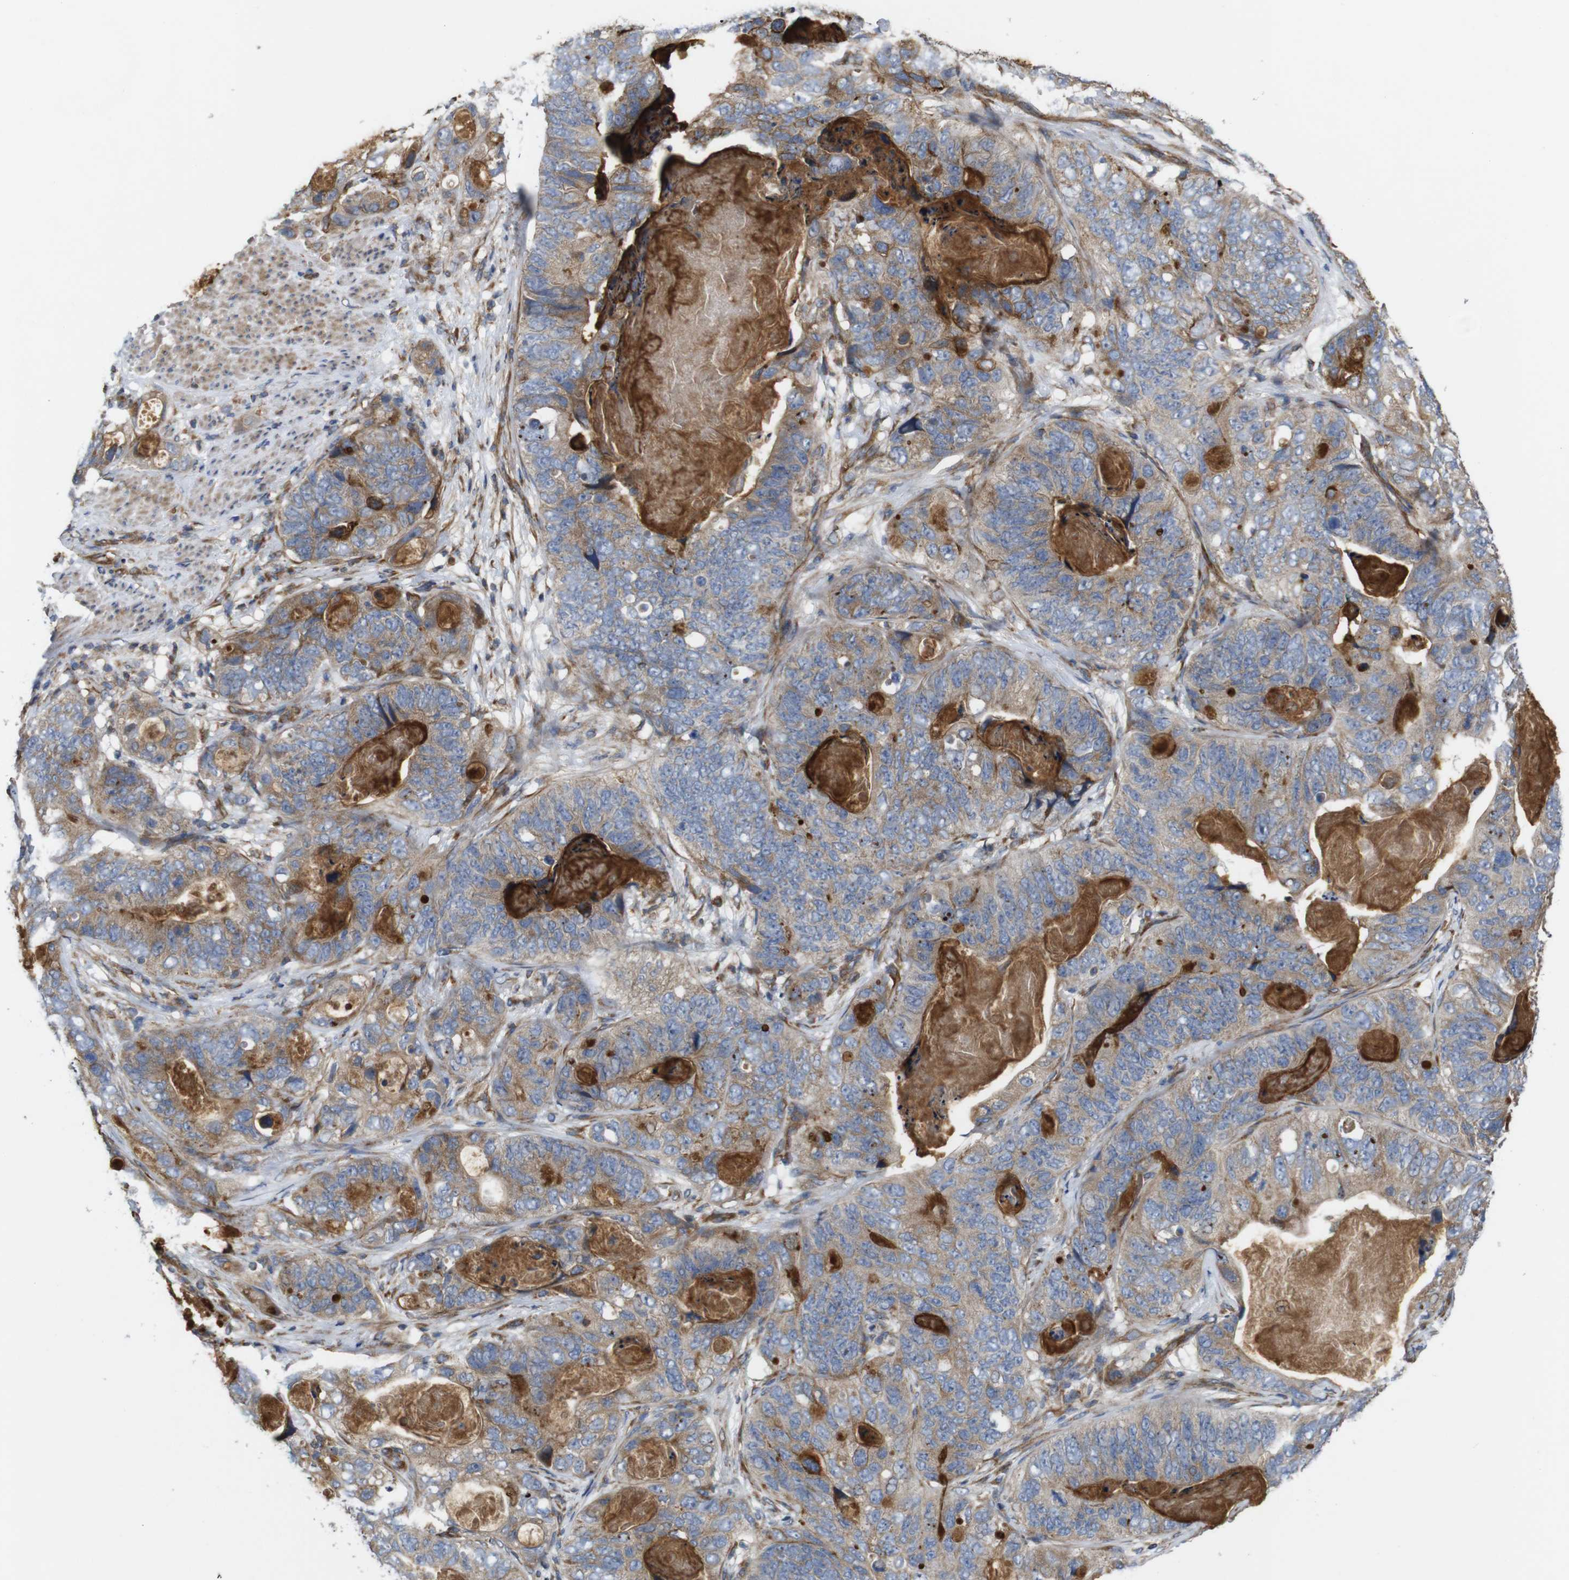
{"staining": {"intensity": "weak", "quantity": ">75%", "location": "cytoplasmic/membranous"}, "tissue": "stomach cancer", "cell_type": "Tumor cells", "image_type": "cancer", "snomed": [{"axis": "morphology", "description": "Adenocarcinoma, NOS"}, {"axis": "topography", "description": "Stomach"}], "caption": "Immunohistochemical staining of human stomach cancer (adenocarcinoma) exhibits low levels of weak cytoplasmic/membranous expression in about >75% of tumor cells.", "gene": "POMK", "patient": {"sex": "female", "age": 89}}